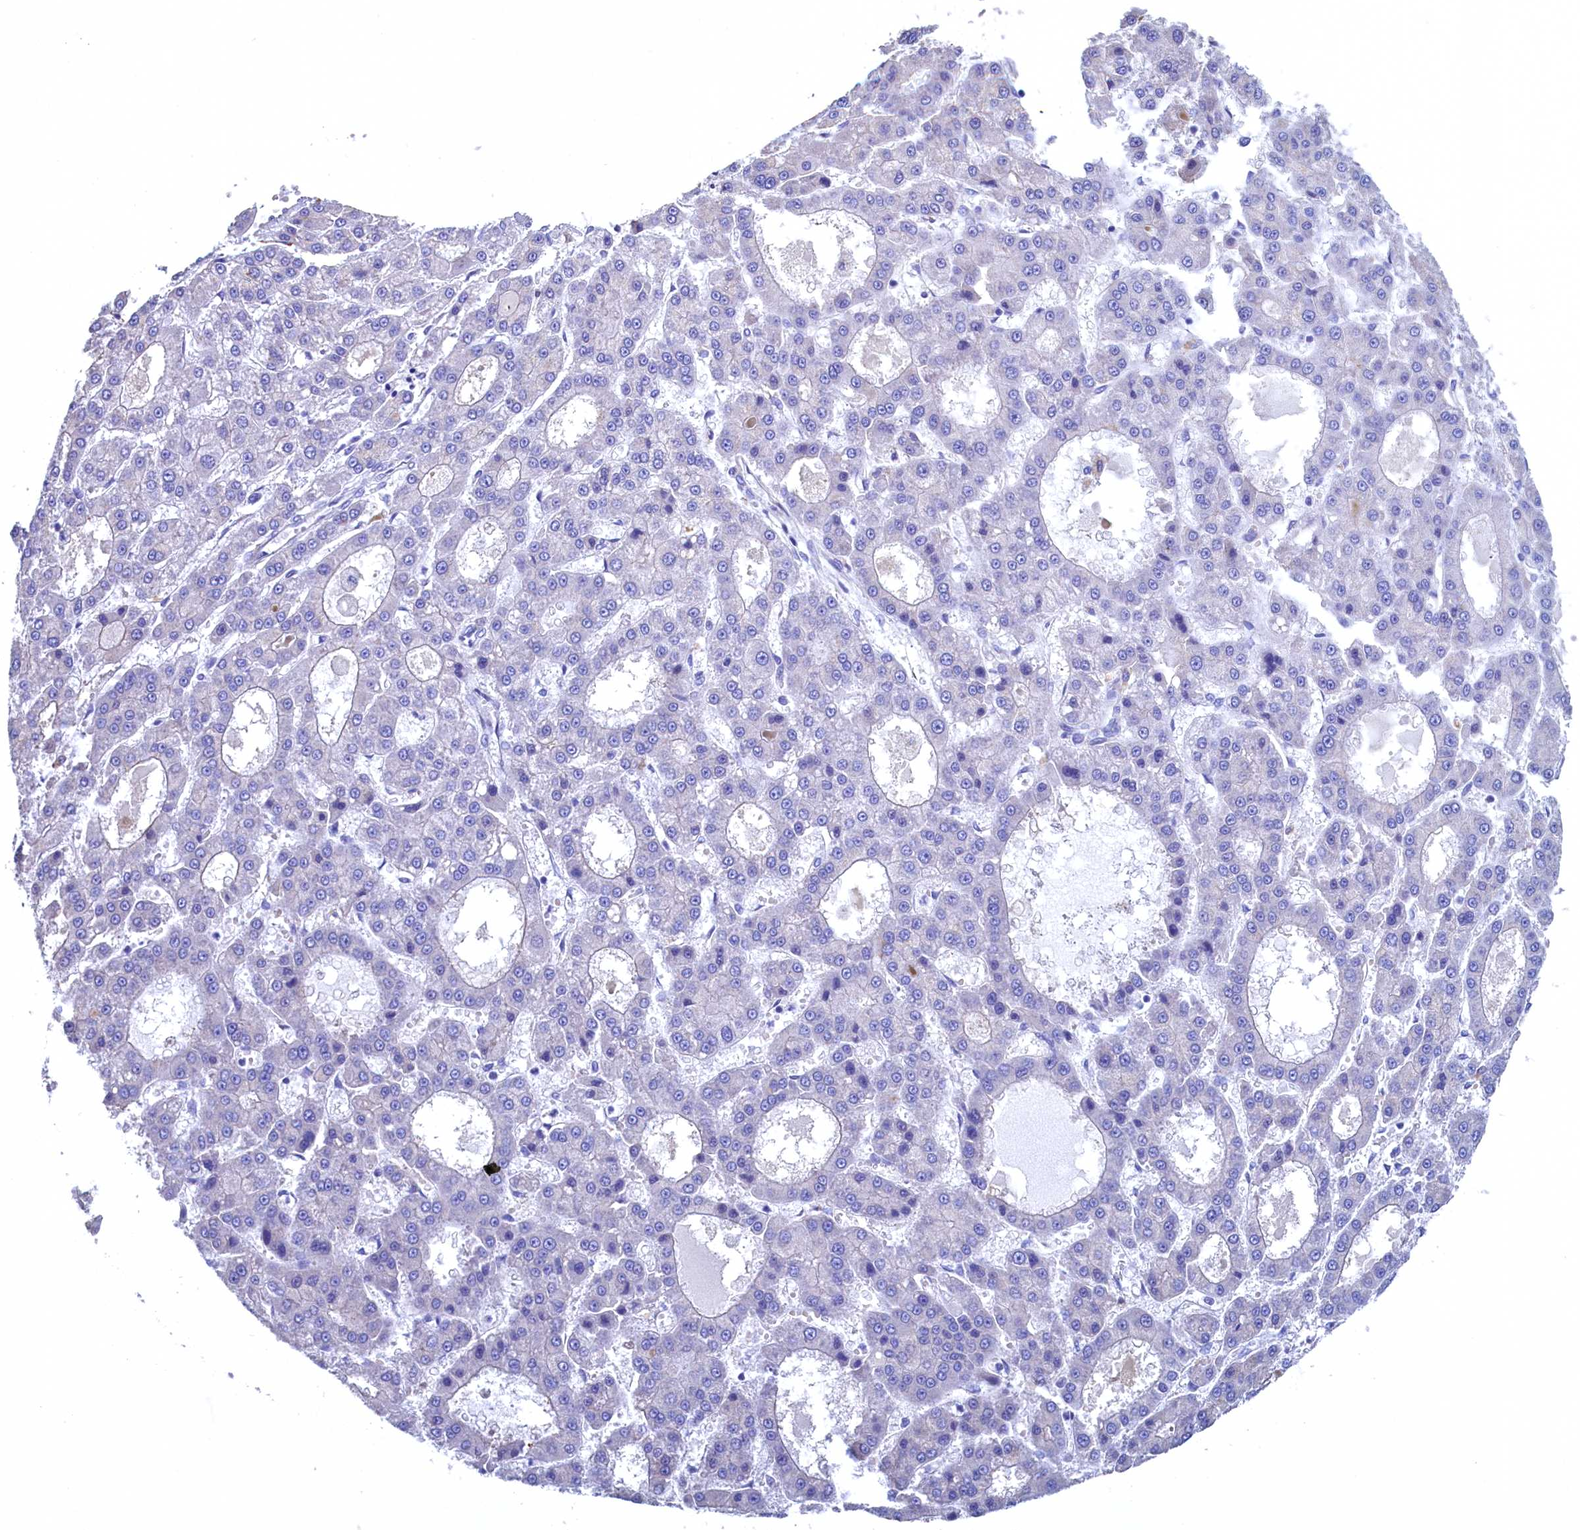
{"staining": {"intensity": "negative", "quantity": "none", "location": "none"}, "tissue": "liver cancer", "cell_type": "Tumor cells", "image_type": "cancer", "snomed": [{"axis": "morphology", "description": "Carcinoma, Hepatocellular, NOS"}, {"axis": "topography", "description": "Liver"}], "caption": "Immunohistochemistry histopathology image of neoplastic tissue: liver cancer stained with DAB (3,3'-diaminobenzidine) exhibits no significant protein positivity in tumor cells. (DAB immunohistochemistry visualized using brightfield microscopy, high magnification).", "gene": "CBLIF", "patient": {"sex": "male", "age": 70}}